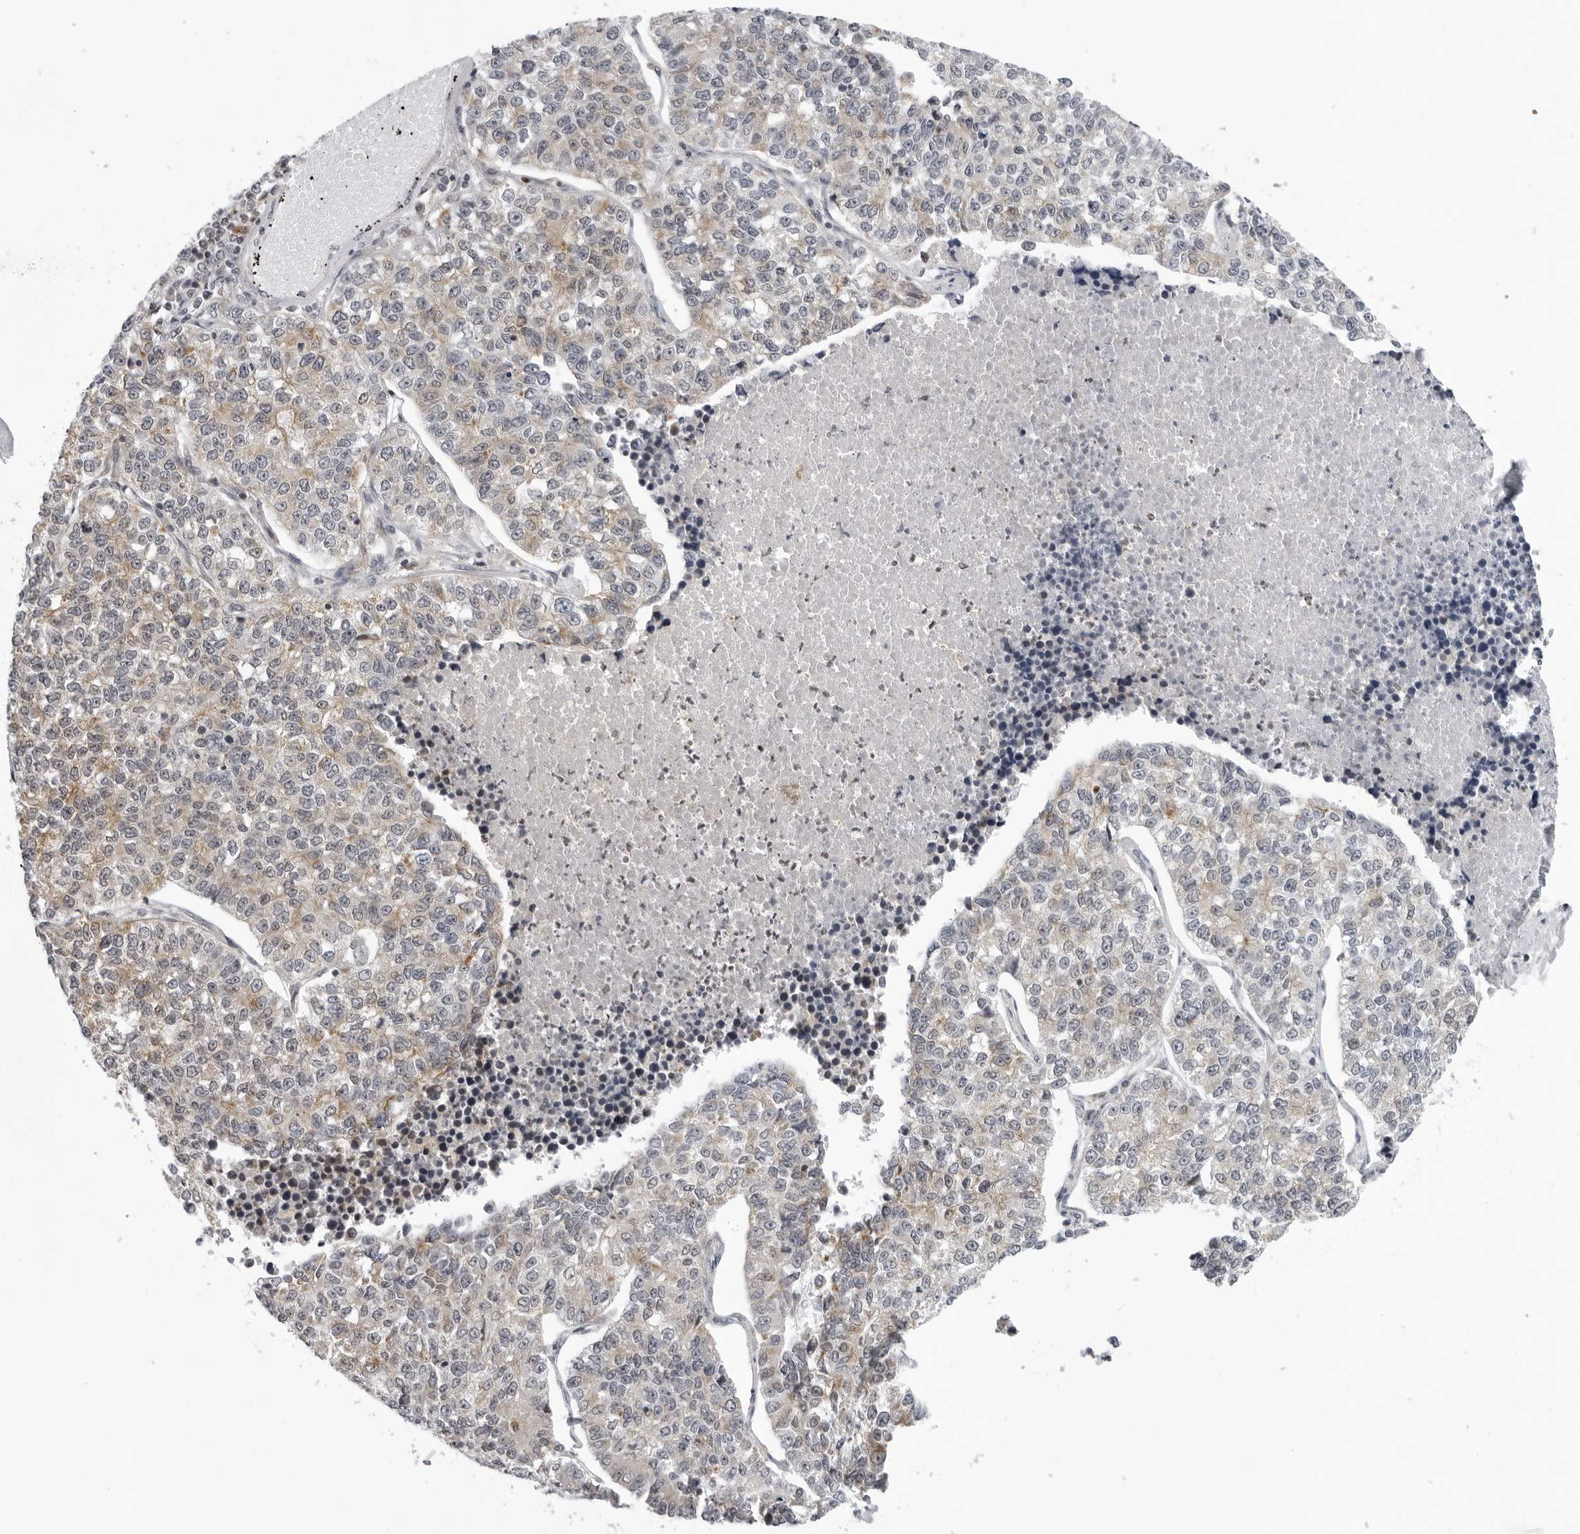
{"staining": {"intensity": "weak", "quantity": "25%-75%", "location": "cytoplasmic/membranous"}, "tissue": "lung cancer", "cell_type": "Tumor cells", "image_type": "cancer", "snomed": [{"axis": "morphology", "description": "Adenocarcinoma, NOS"}, {"axis": "topography", "description": "Lung"}], "caption": "Human lung adenocarcinoma stained with a protein marker exhibits weak staining in tumor cells.", "gene": "MRPS15", "patient": {"sex": "male", "age": 49}}